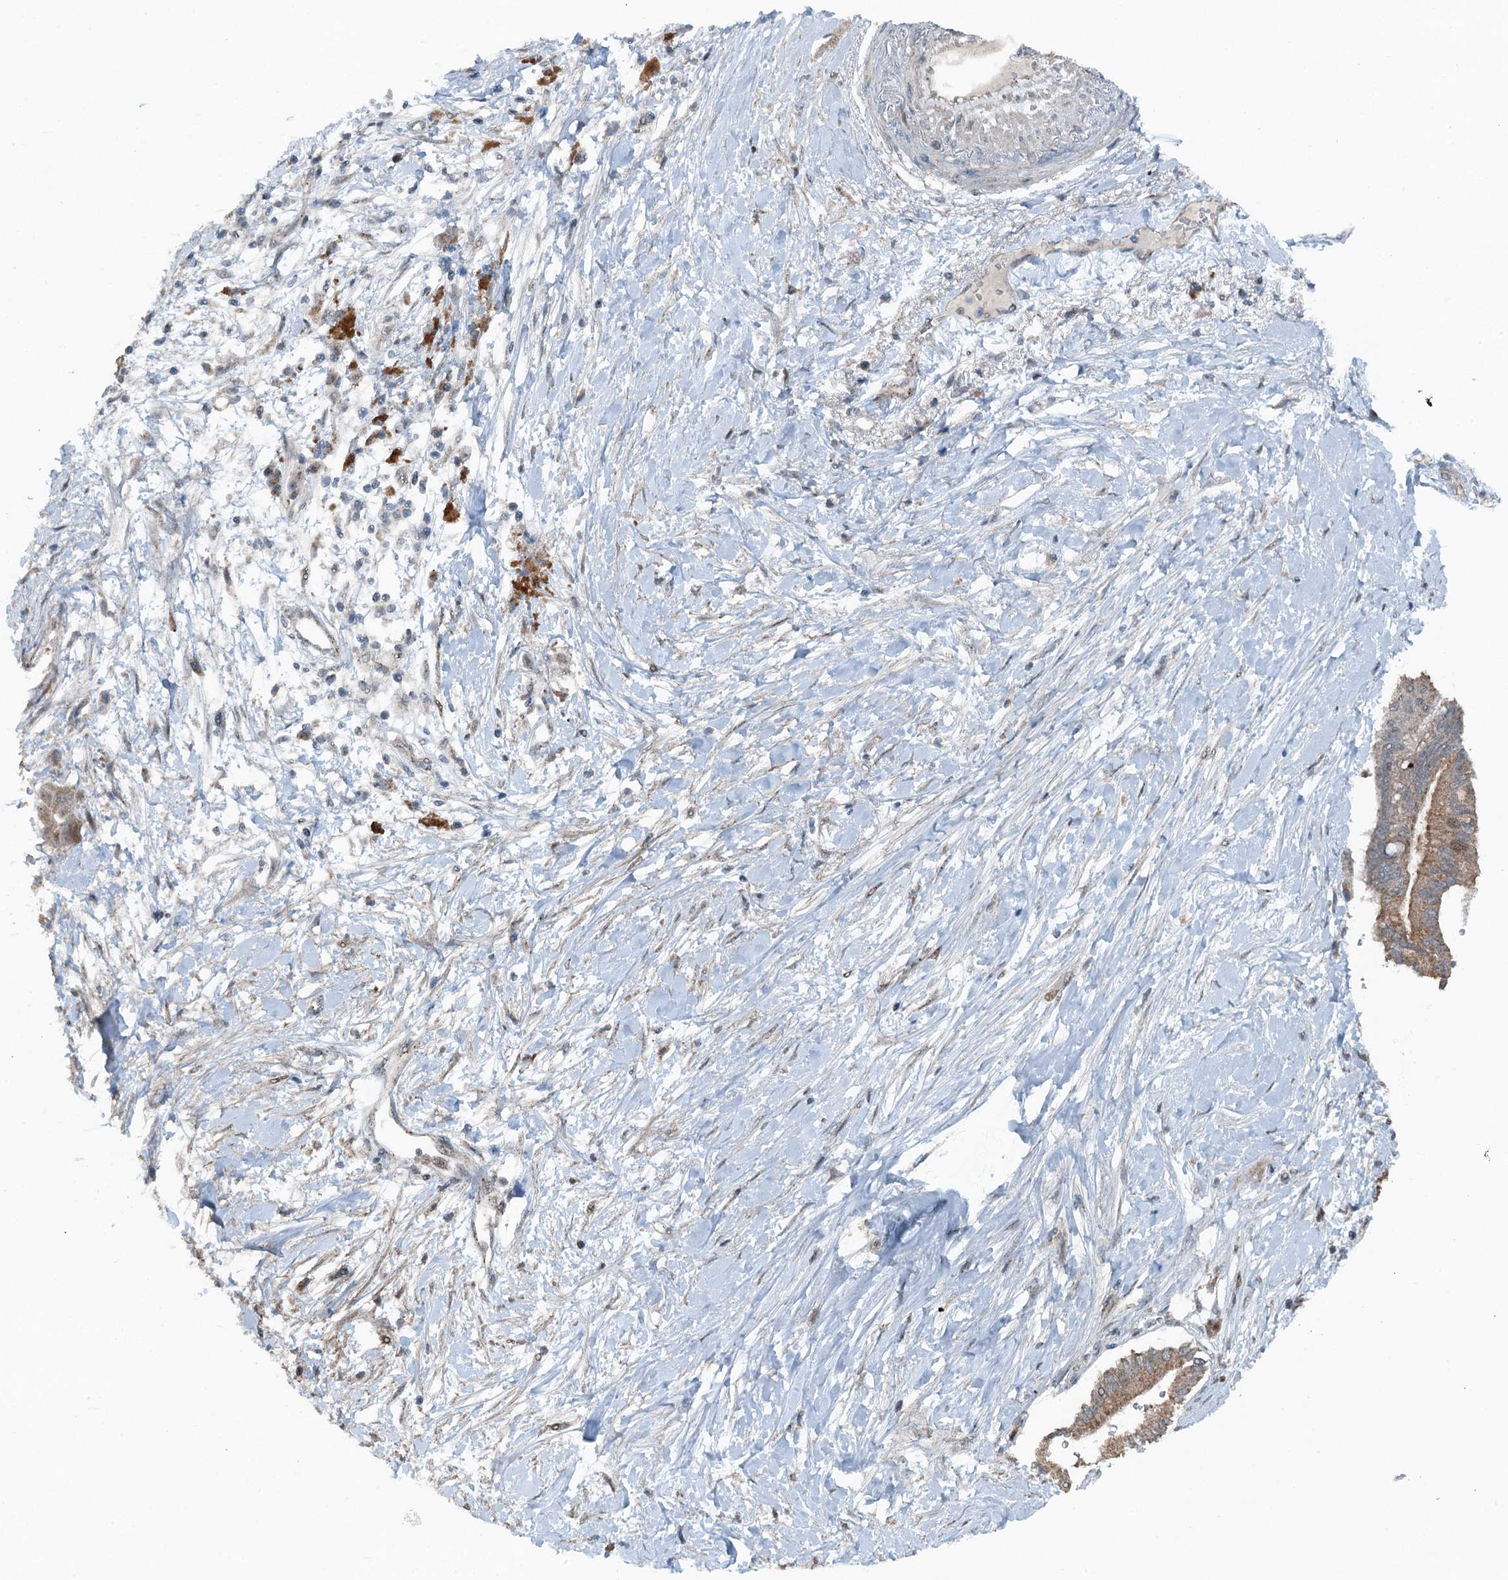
{"staining": {"intensity": "moderate", "quantity": ">75%", "location": "cytoplasmic/membranous"}, "tissue": "pancreatic cancer", "cell_type": "Tumor cells", "image_type": "cancer", "snomed": [{"axis": "morphology", "description": "Adenocarcinoma, NOS"}, {"axis": "topography", "description": "Pancreas"}], "caption": "Immunohistochemistry micrograph of neoplastic tissue: pancreatic adenocarcinoma stained using IHC displays medium levels of moderate protein expression localized specifically in the cytoplasmic/membranous of tumor cells, appearing as a cytoplasmic/membranous brown color.", "gene": "BMERB1", "patient": {"sex": "male", "age": 68}}